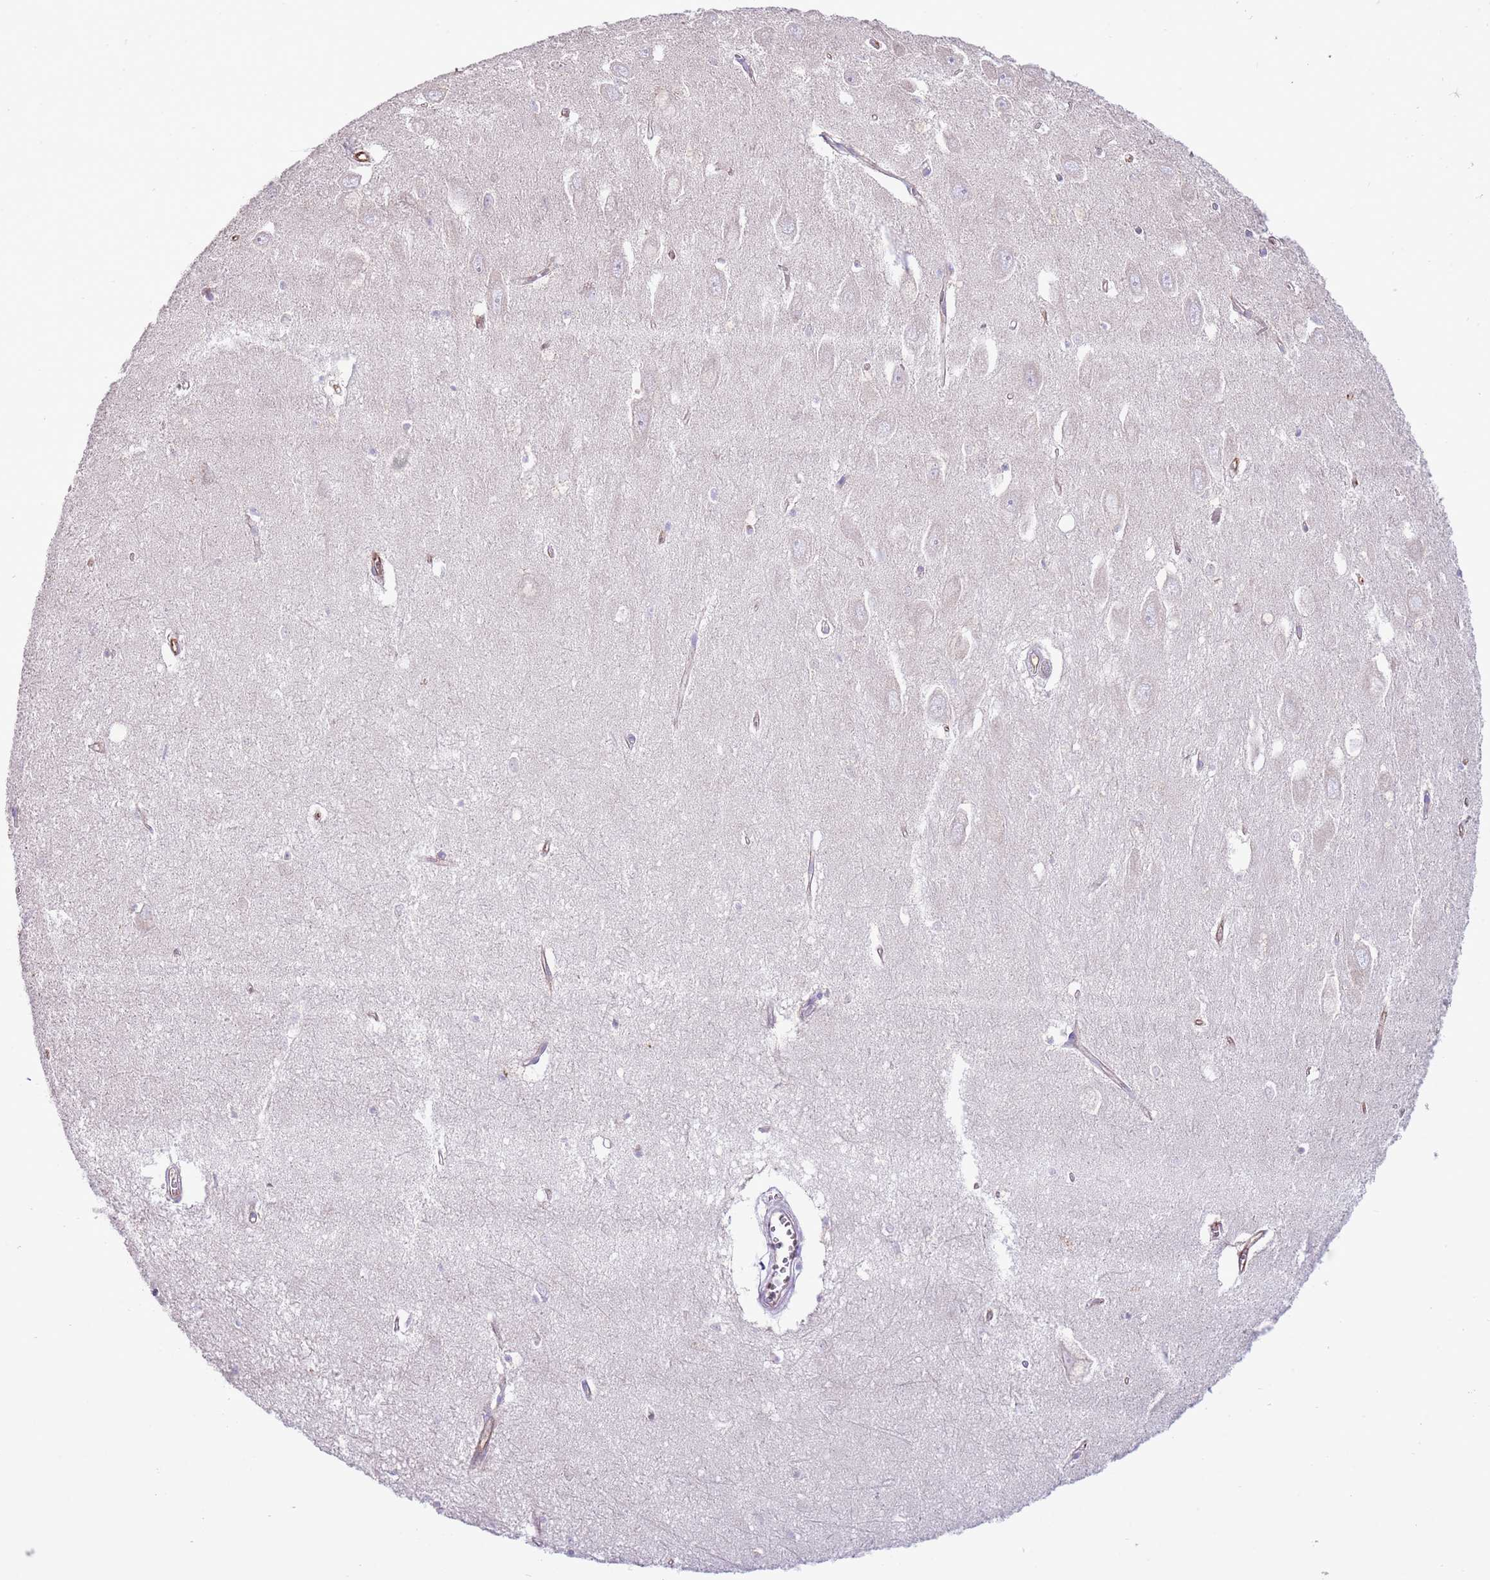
{"staining": {"intensity": "negative", "quantity": "none", "location": "none"}, "tissue": "hippocampus", "cell_type": "Glial cells", "image_type": "normal", "snomed": [{"axis": "morphology", "description": "Normal tissue, NOS"}, {"axis": "topography", "description": "Hippocampus"}], "caption": "Immunohistochemical staining of normal hippocampus exhibits no significant staining in glial cells. (DAB immunohistochemistry, high magnification).", "gene": "OAZ2", "patient": {"sex": "female", "age": 64}}